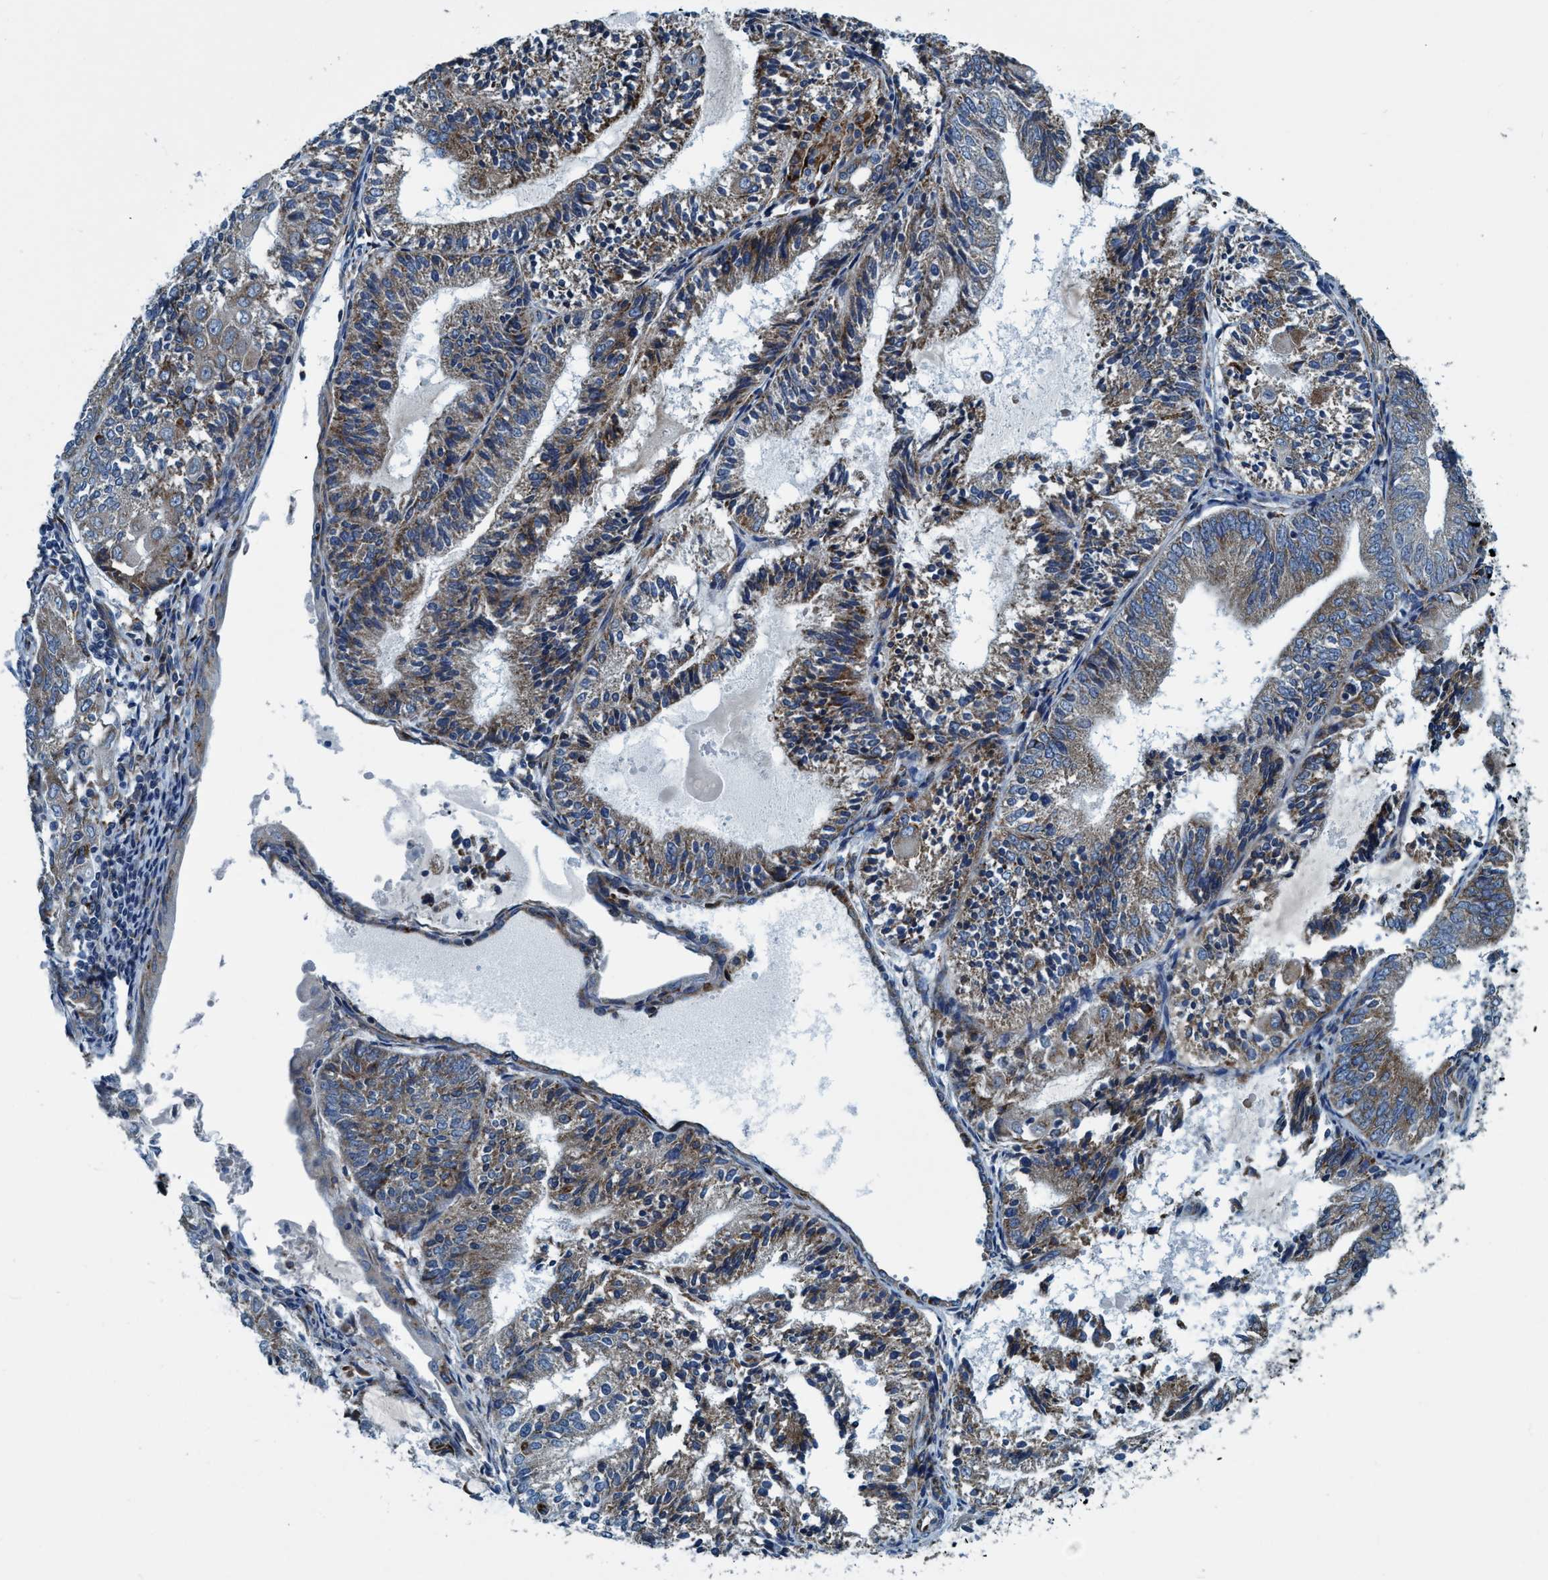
{"staining": {"intensity": "moderate", "quantity": ">75%", "location": "cytoplasmic/membranous"}, "tissue": "endometrial cancer", "cell_type": "Tumor cells", "image_type": "cancer", "snomed": [{"axis": "morphology", "description": "Adenocarcinoma, NOS"}, {"axis": "topography", "description": "Endometrium"}], "caption": "Immunohistochemistry (IHC) staining of endometrial cancer (adenocarcinoma), which displays medium levels of moderate cytoplasmic/membranous staining in approximately >75% of tumor cells indicating moderate cytoplasmic/membranous protein positivity. The staining was performed using DAB (3,3'-diaminobenzidine) (brown) for protein detection and nuclei were counterstained in hematoxylin (blue).", "gene": "ARMC9", "patient": {"sex": "female", "age": 81}}